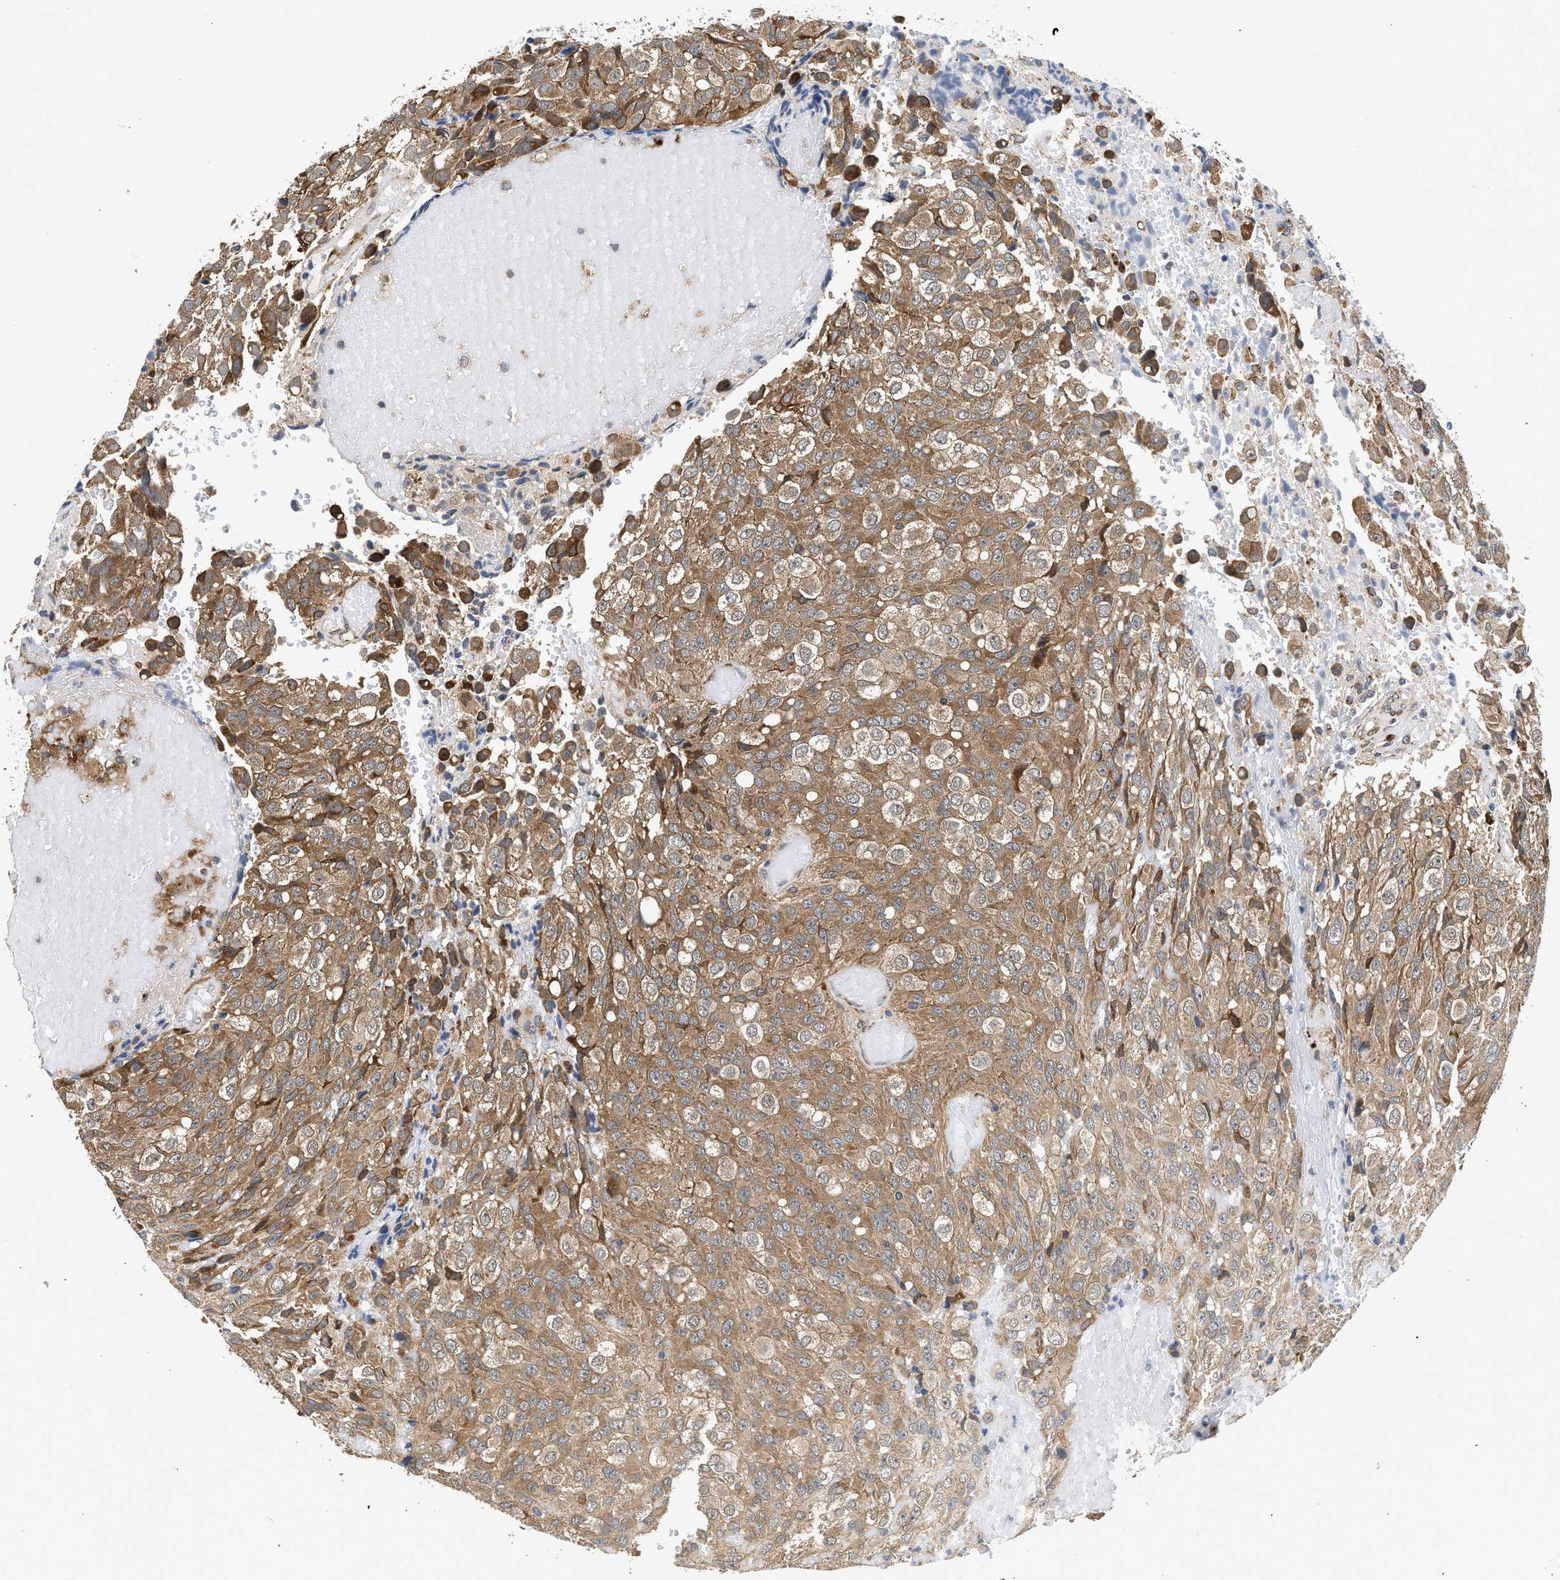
{"staining": {"intensity": "moderate", "quantity": "25%-75%", "location": "cytoplasmic/membranous"}, "tissue": "glioma", "cell_type": "Tumor cells", "image_type": "cancer", "snomed": [{"axis": "morphology", "description": "Glioma, malignant, High grade"}, {"axis": "topography", "description": "Brain"}], "caption": "Human glioma stained with a protein marker shows moderate staining in tumor cells.", "gene": "POLG2", "patient": {"sex": "male", "age": 32}}